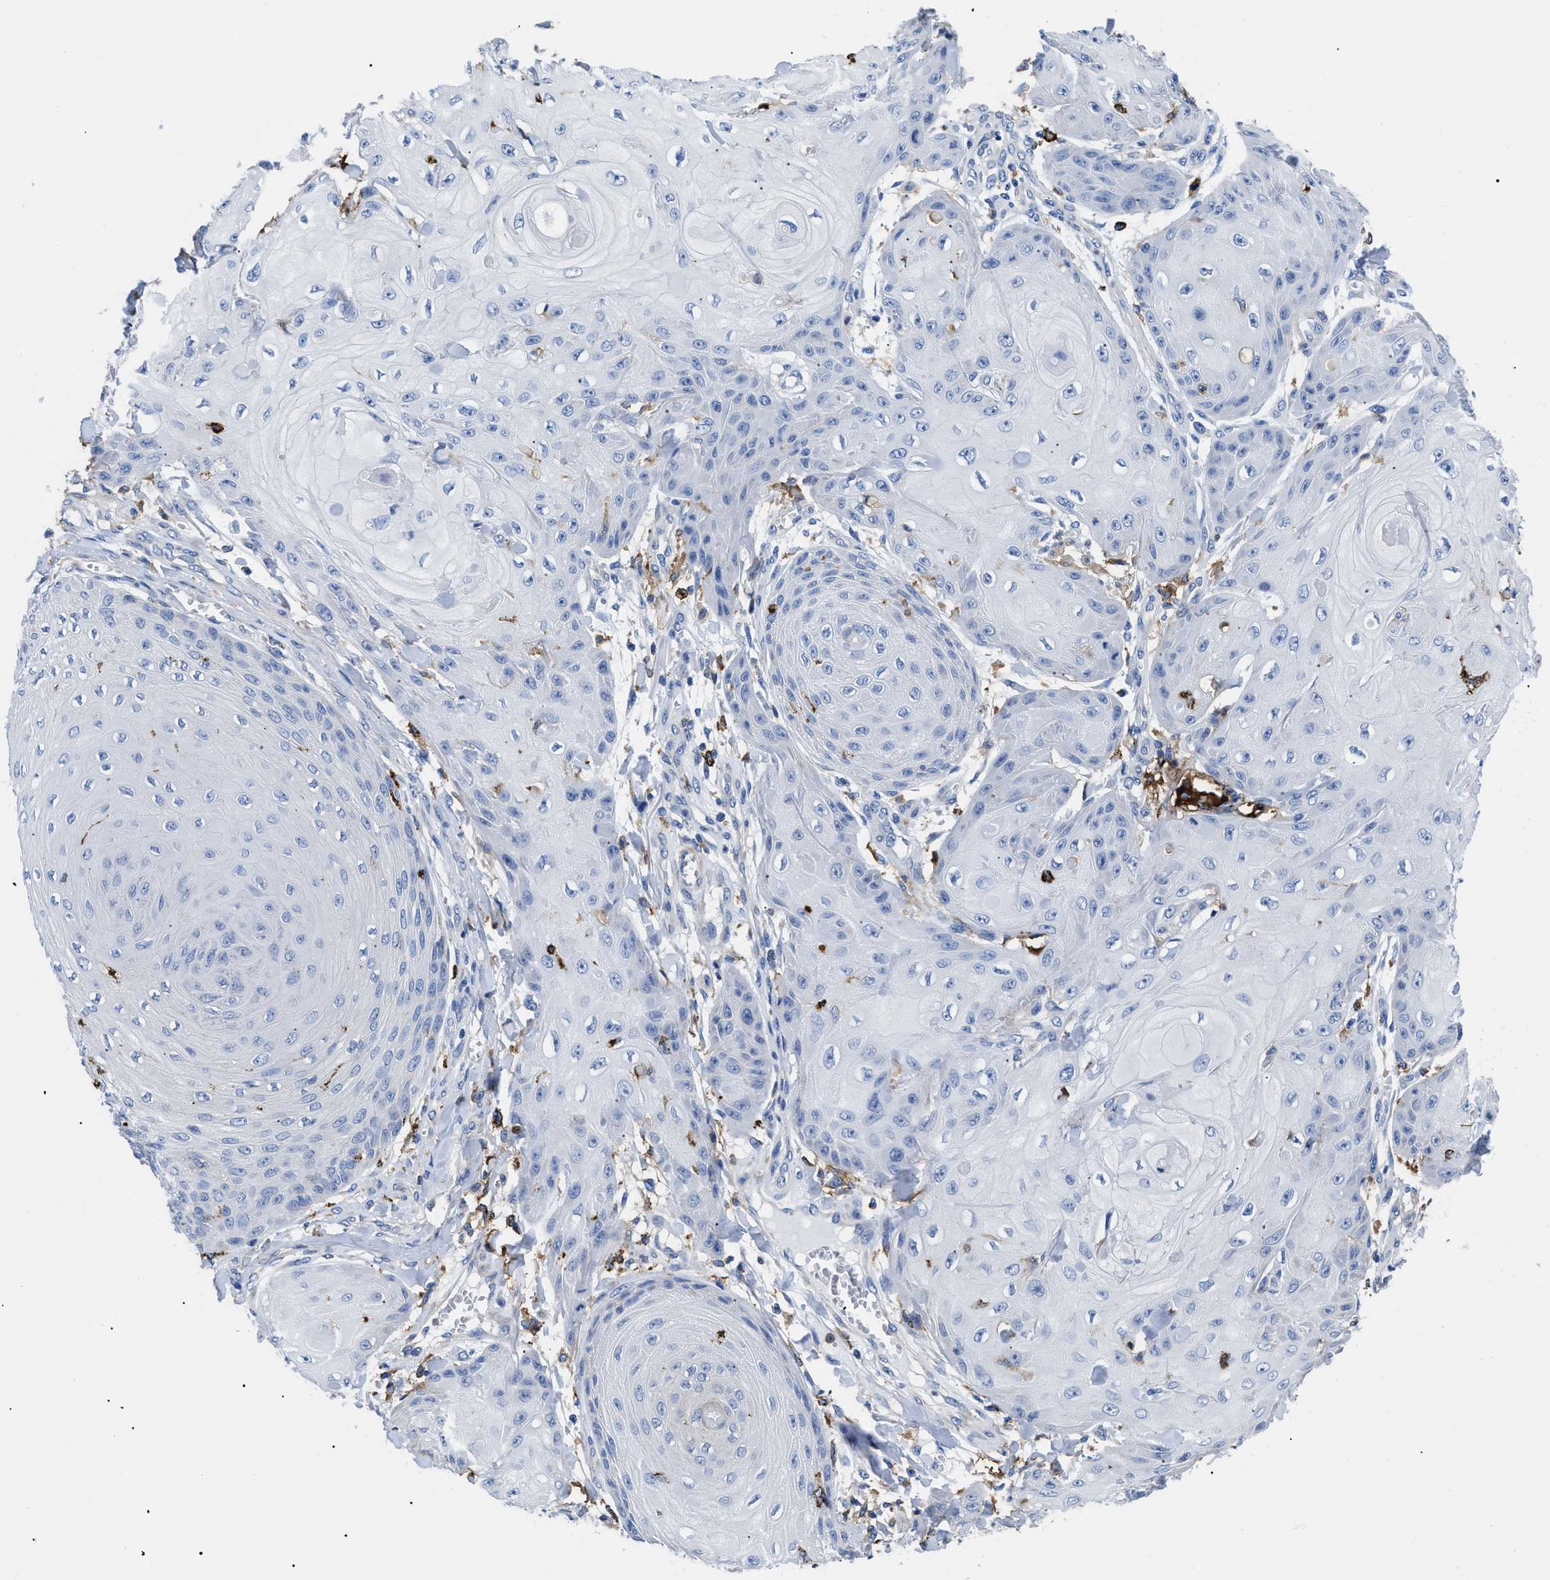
{"staining": {"intensity": "negative", "quantity": "none", "location": "none"}, "tissue": "skin cancer", "cell_type": "Tumor cells", "image_type": "cancer", "snomed": [{"axis": "morphology", "description": "Squamous cell carcinoma, NOS"}, {"axis": "topography", "description": "Skin"}], "caption": "Skin cancer stained for a protein using IHC demonstrates no positivity tumor cells.", "gene": "HLA-DPA1", "patient": {"sex": "male", "age": 74}}